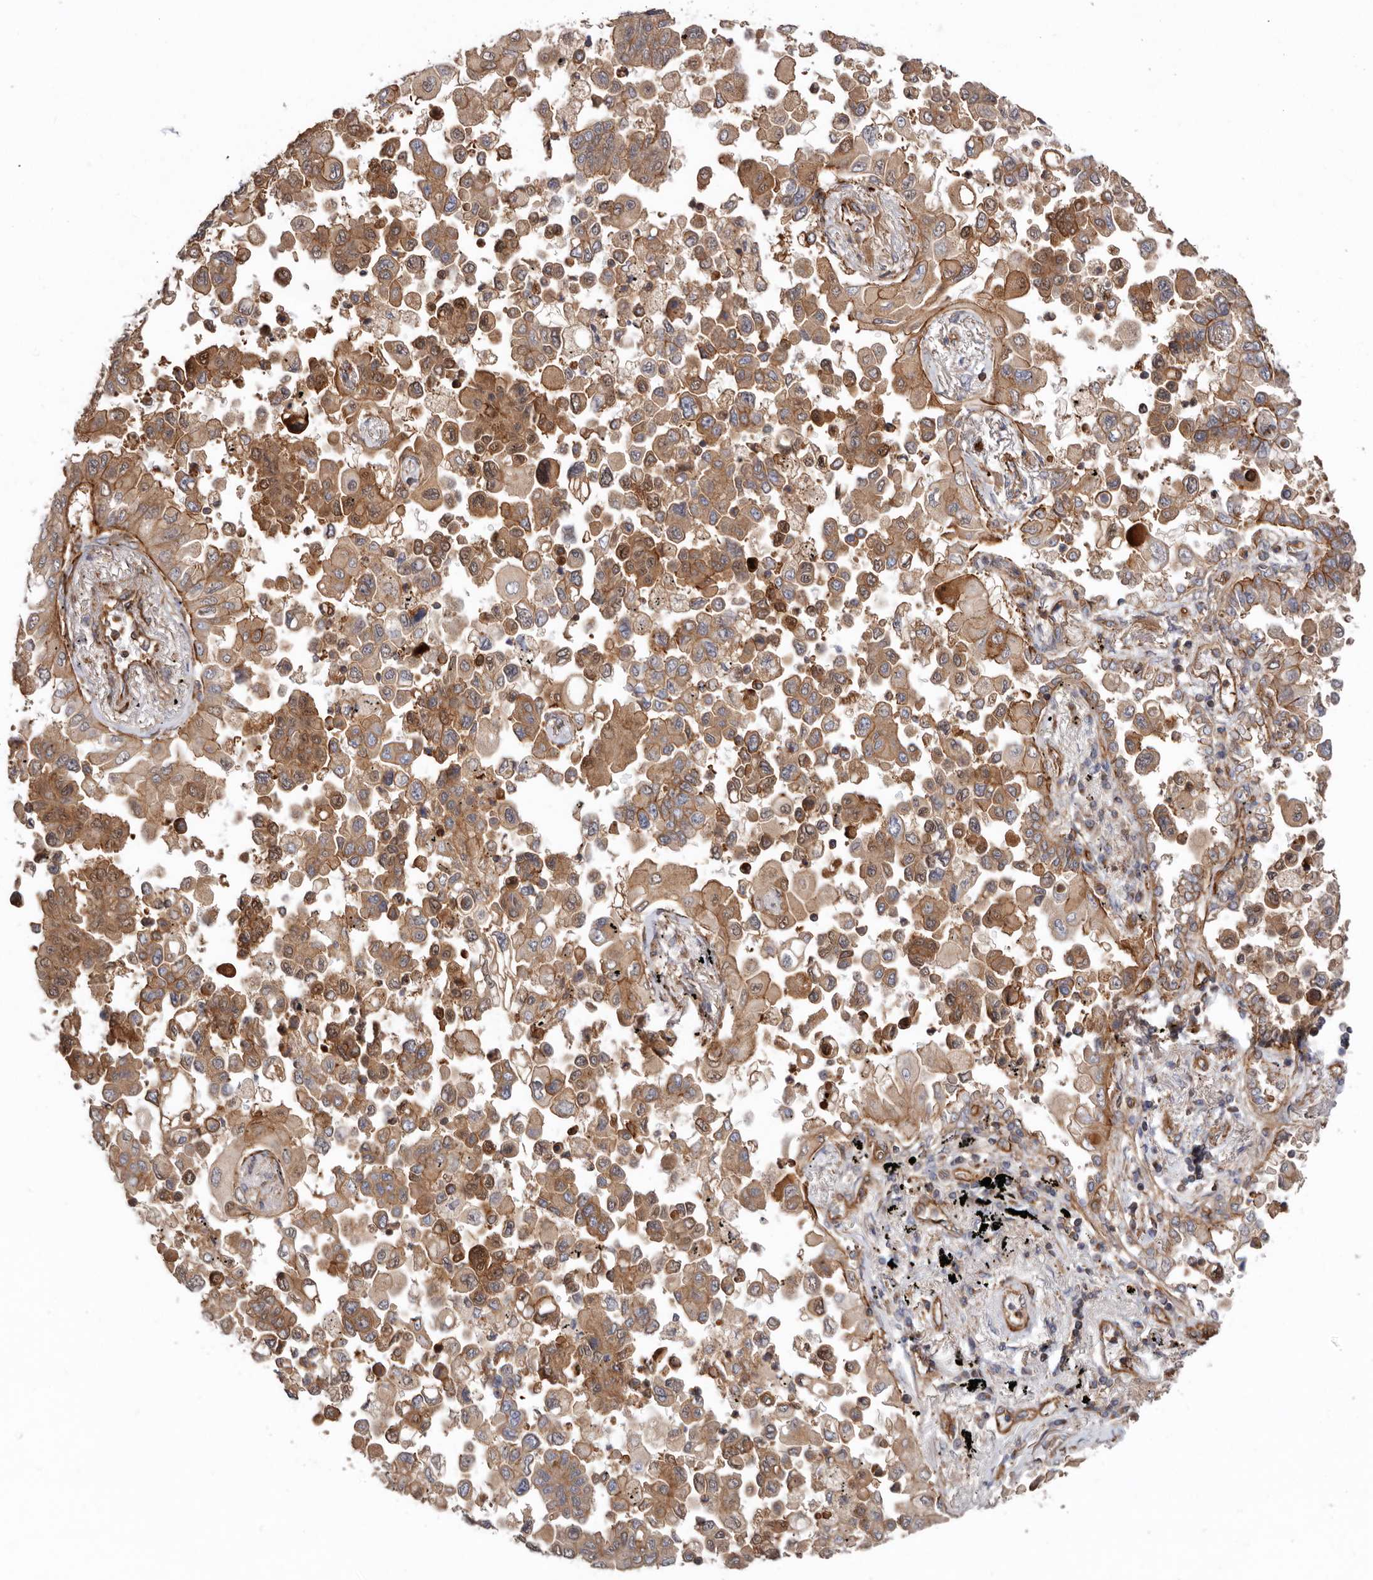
{"staining": {"intensity": "moderate", "quantity": ">75%", "location": "cytoplasmic/membranous"}, "tissue": "lung cancer", "cell_type": "Tumor cells", "image_type": "cancer", "snomed": [{"axis": "morphology", "description": "Adenocarcinoma, NOS"}, {"axis": "topography", "description": "Lung"}], "caption": "Immunohistochemistry image of neoplastic tissue: lung cancer stained using immunohistochemistry (IHC) reveals medium levels of moderate protein expression localized specifically in the cytoplasmic/membranous of tumor cells, appearing as a cytoplasmic/membranous brown color.", "gene": "TMC7", "patient": {"sex": "female", "age": 67}}